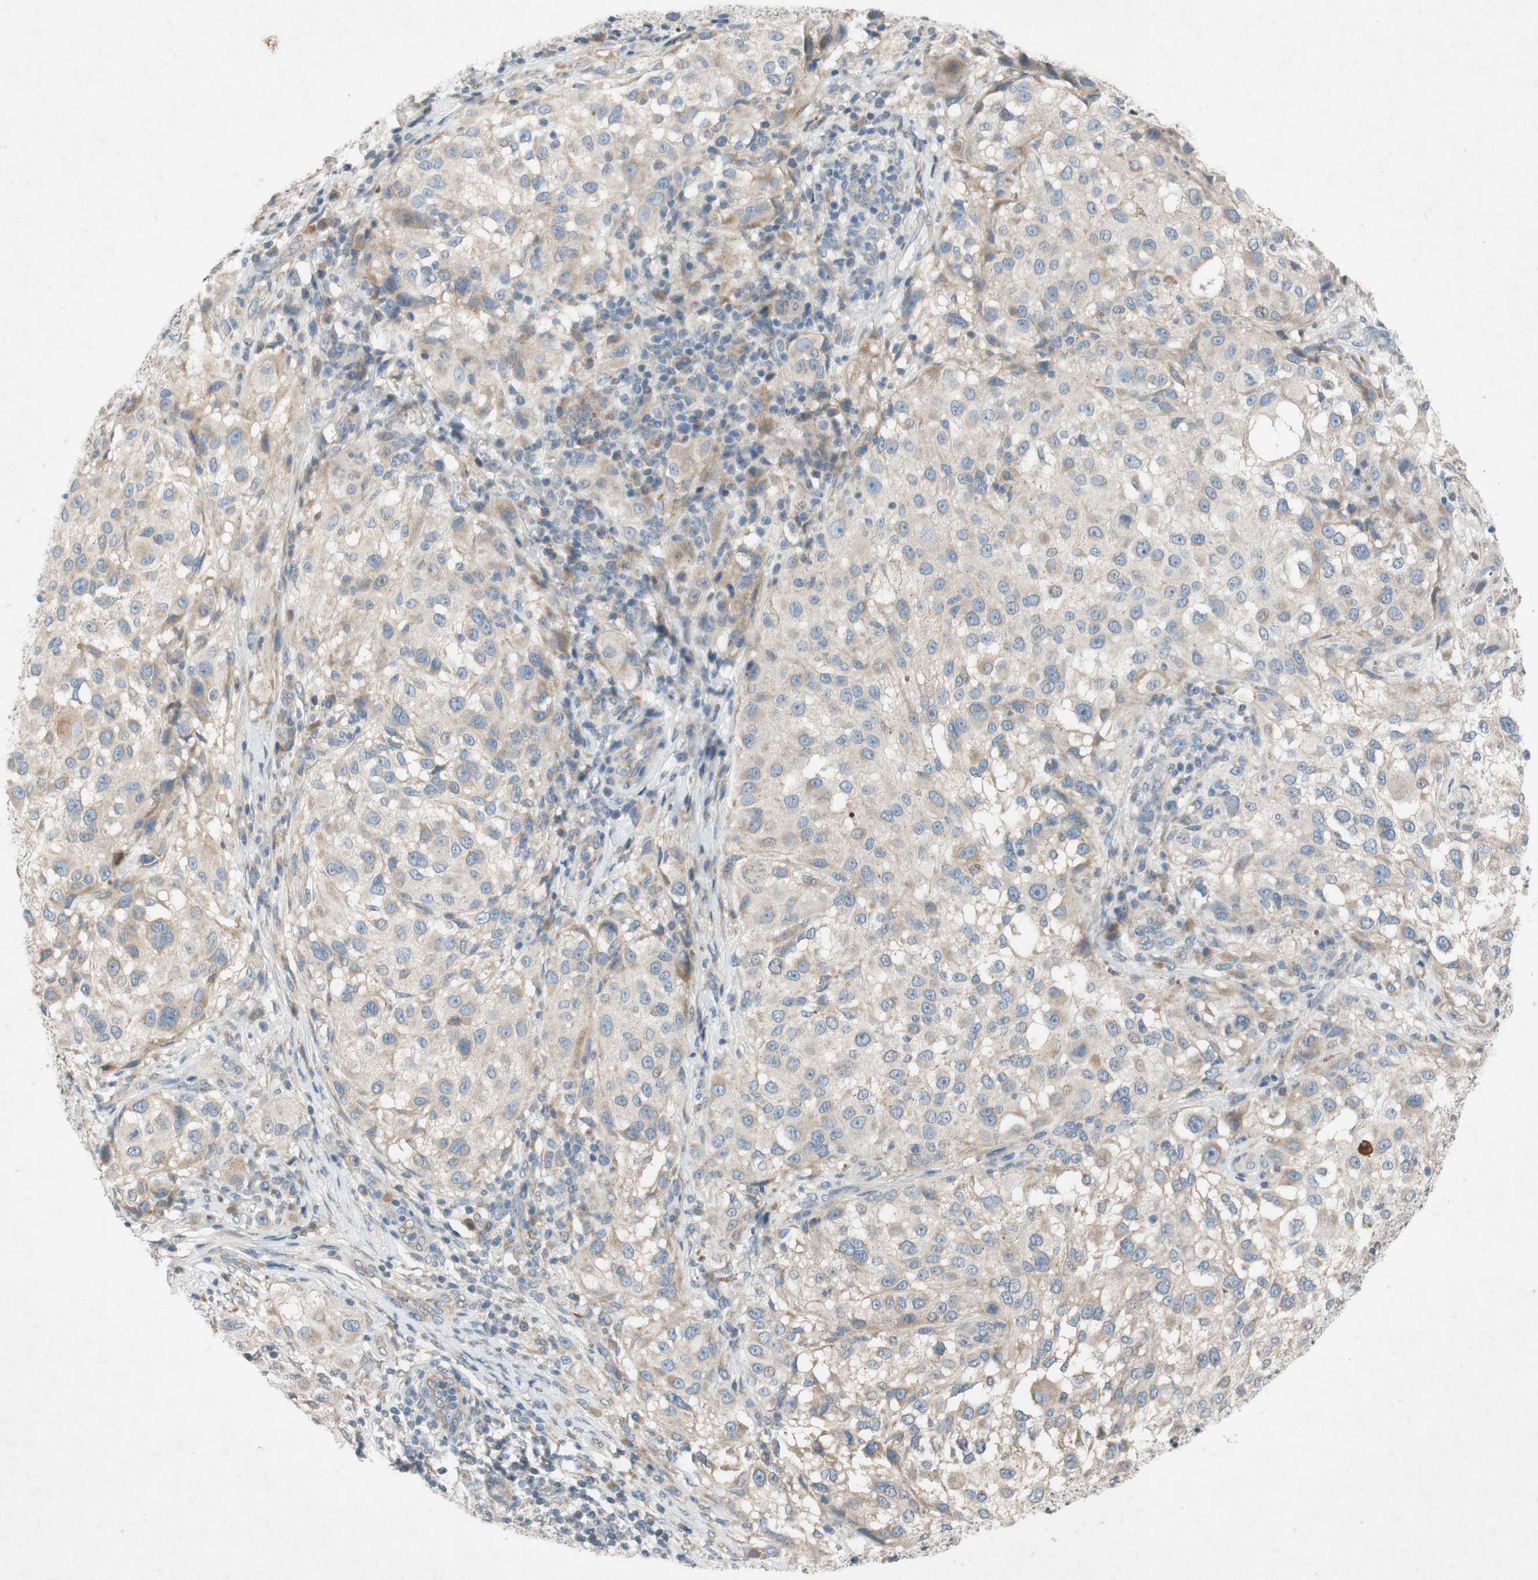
{"staining": {"intensity": "weak", "quantity": ">75%", "location": "cytoplasmic/membranous"}, "tissue": "melanoma", "cell_type": "Tumor cells", "image_type": "cancer", "snomed": [{"axis": "morphology", "description": "Necrosis, NOS"}, {"axis": "morphology", "description": "Malignant melanoma, NOS"}, {"axis": "topography", "description": "Skin"}], "caption": "Immunohistochemical staining of melanoma demonstrates low levels of weak cytoplasmic/membranous staining in about >75% of tumor cells.", "gene": "ADD2", "patient": {"sex": "female", "age": 87}}